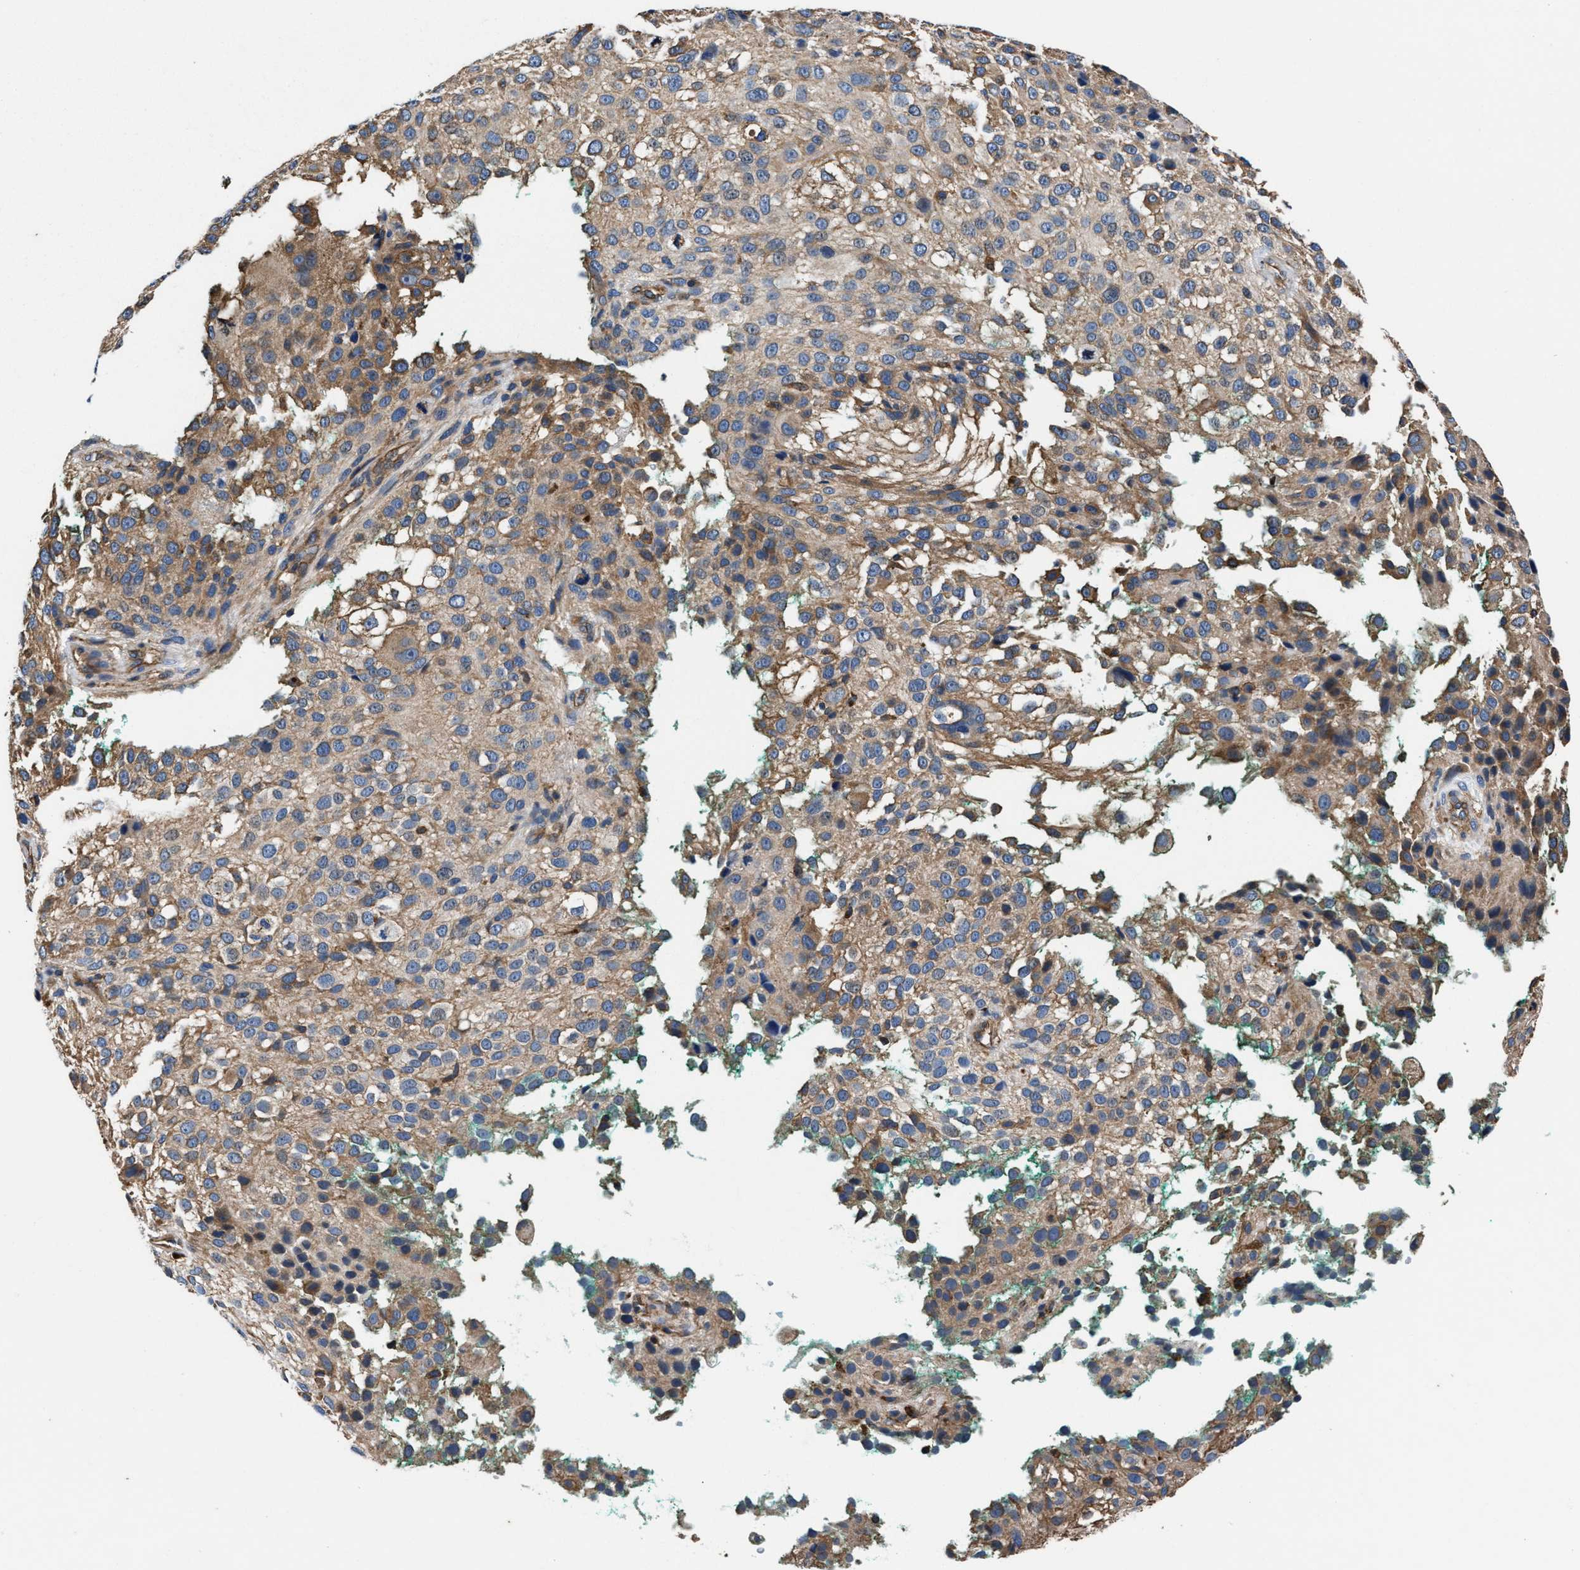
{"staining": {"intensity": "weak", "quantity": ">75%", "location": "cytoplasmic/membranous"}, "tissue": "melanoma", "cell_type": "Tumor cells", "image_type": "cancer", "snomed": [{"axis": "morphology", "description": "Necrosis, NOS"}, {"axis": "morphology", "description": "Malignant melanoma, NOS"}, {"axis": "topography", "description": "Skin"}], "caption": "Immunohistochemical staining of human malignant melanoma displays weak cytoplasmic/membranous protein staining in about >75% of tumor cells.", "gene": "PPP1R9B", "patient": {"sex": "female", "age": 87}}